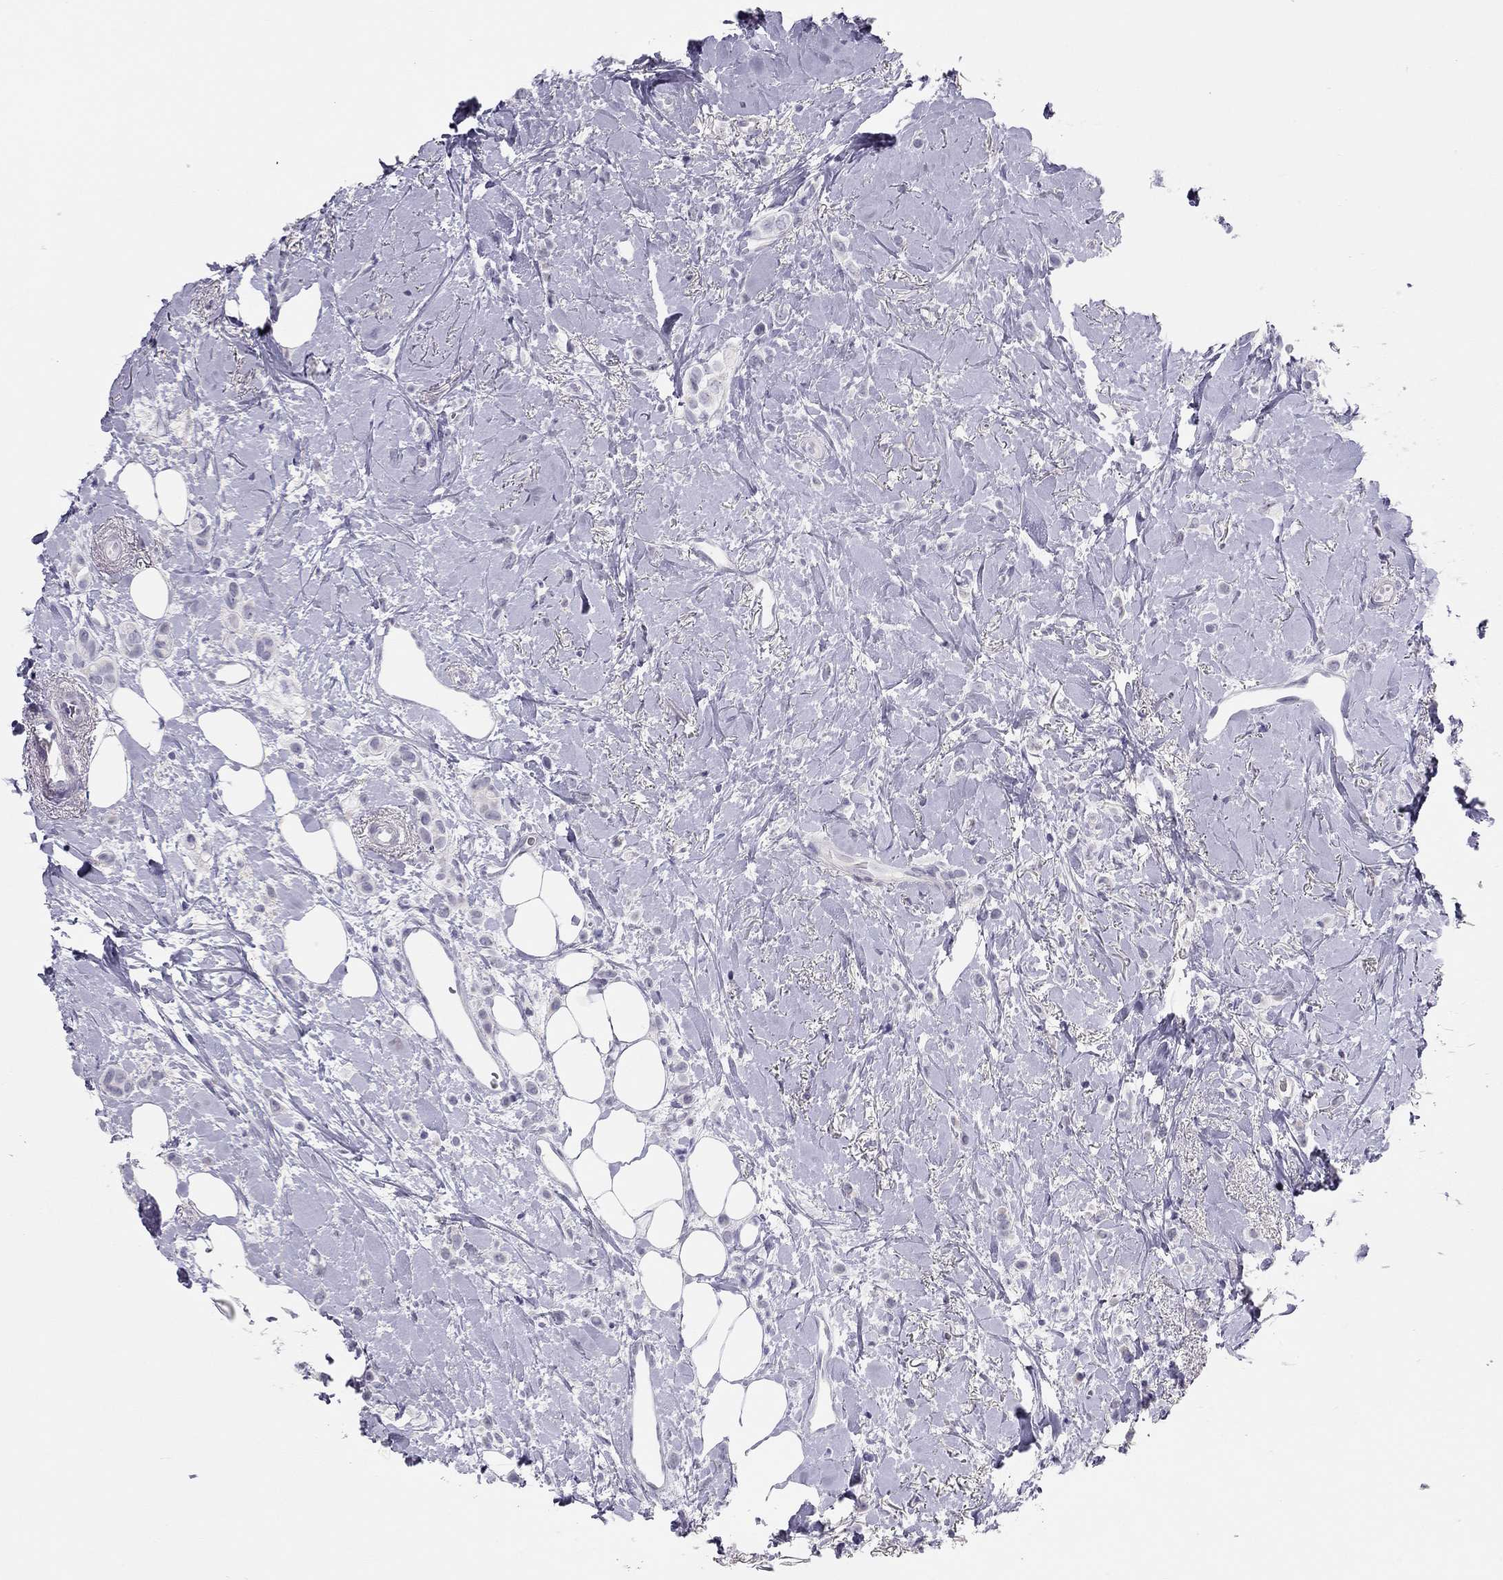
{"staining": {"intensity": "negative", "quantity": "none", "location": "none"}, "tissue": "breast cancer", "cell_type": "Tumor cells", "image_type": "cancer", "snomed": [{"axis": "morphology", "description": "Lobular carcinoma"}, {"axis": "topography", "description": "Breast"}], "caption": "This is an IHC micrograph of breast cancer (lobular carcinoma). There is no positivity in tumor cells.", "gene": "SPATA12", "patient": {"sex": "female", "age": 66}}